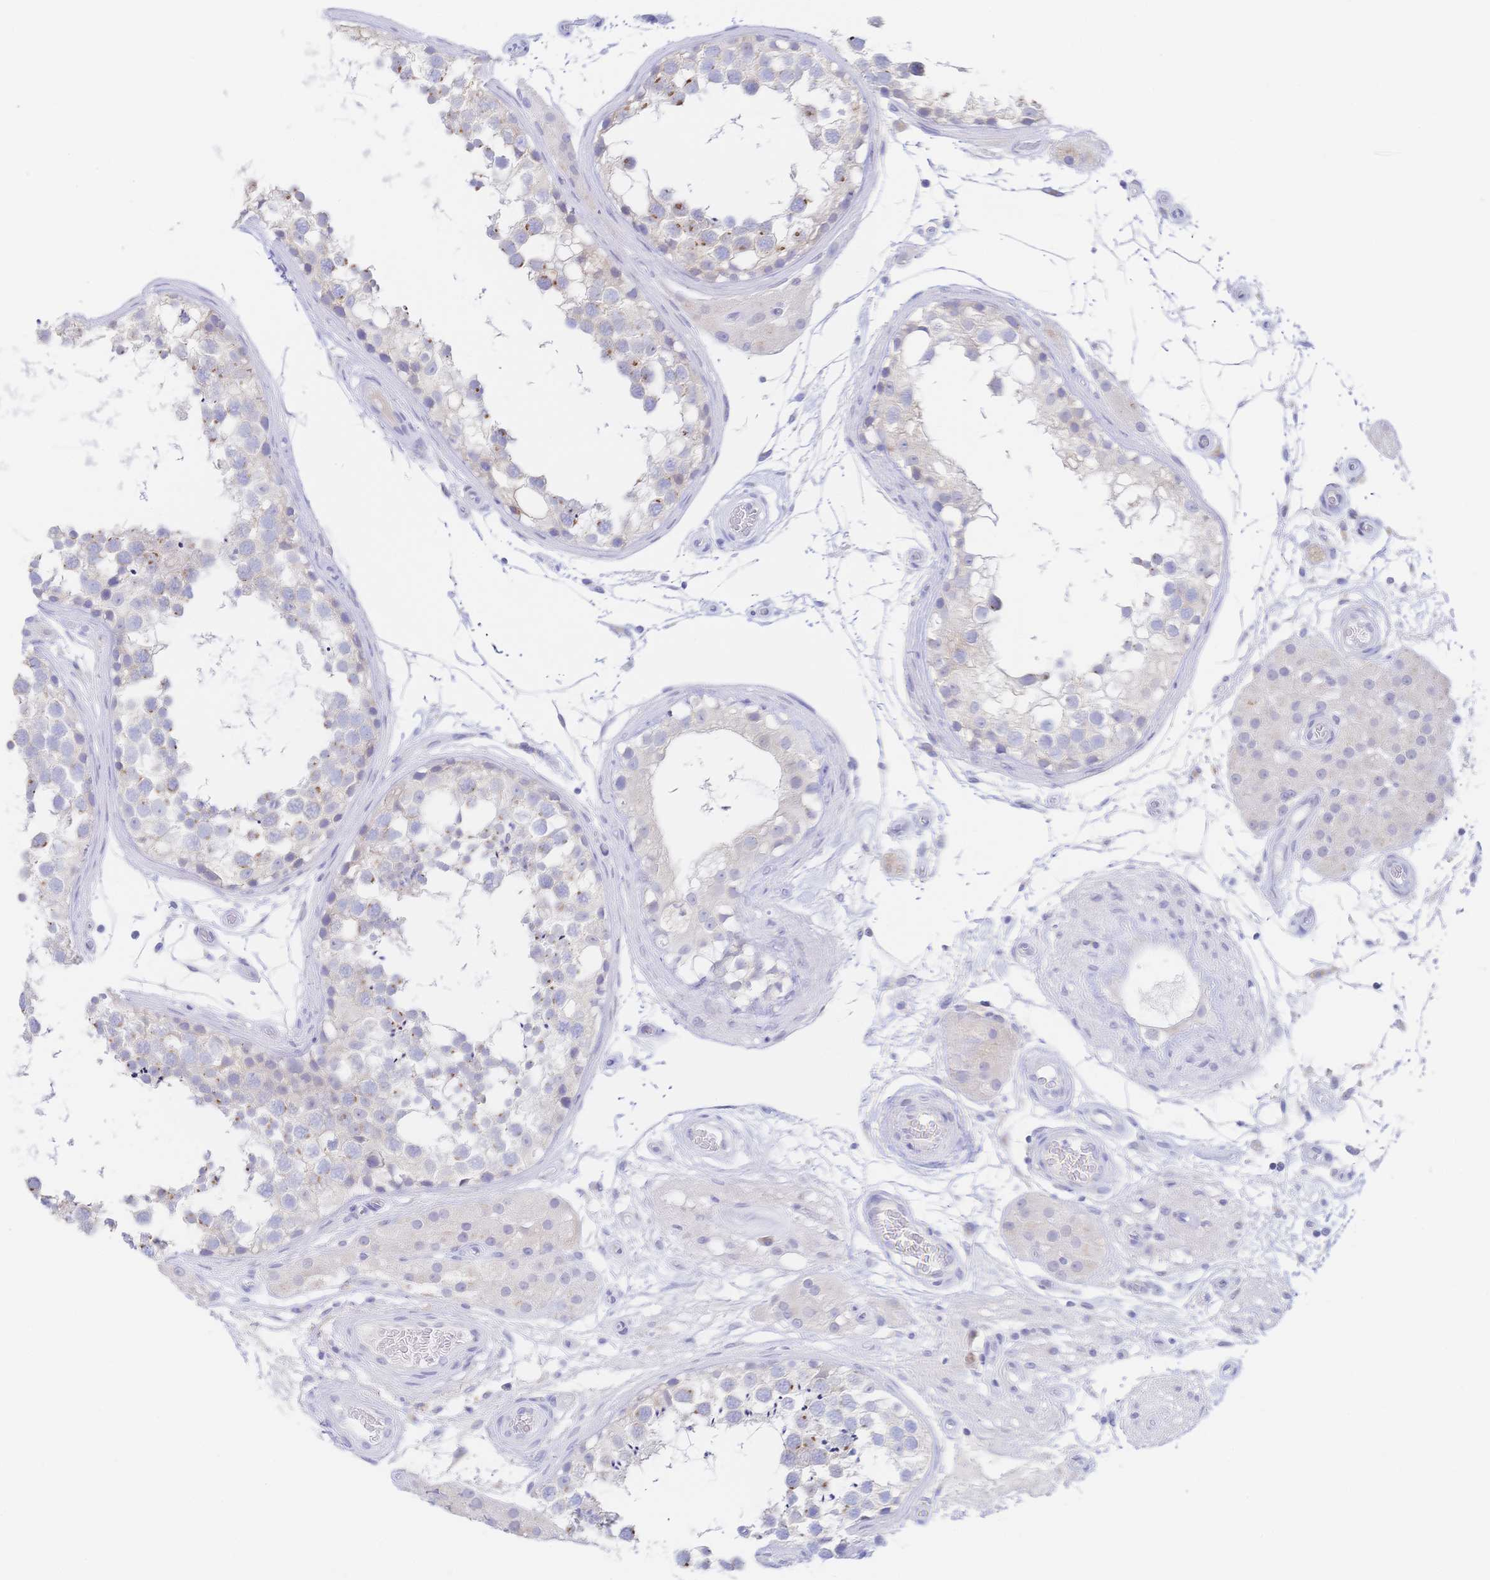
{"staining": {"intensity": "moderate", "quantity": "<25%", "location": "cytoplasmic/membranous"}, "tissue": "testis", "cell_type": "Cells in seminiferous ducts", "image_type": "normal", "snomed": [{"axis": "morphology", "description": "Normal tissue, NOS"}, {"axis": "morphology", "description": "Seminoma, NOS"}, {"axis": "topography", "description": "Testis"}], "caption": "A brown stain highlights moderate cytoplasmic/membranous staining of a protein in cells in seminiferous ducts of unremarkable testis. (brown staining indicates protein expression, while blue staining denotes nuclei).", "gene": "SIAH3", "patient": {"sex": "male", "age": 65}}